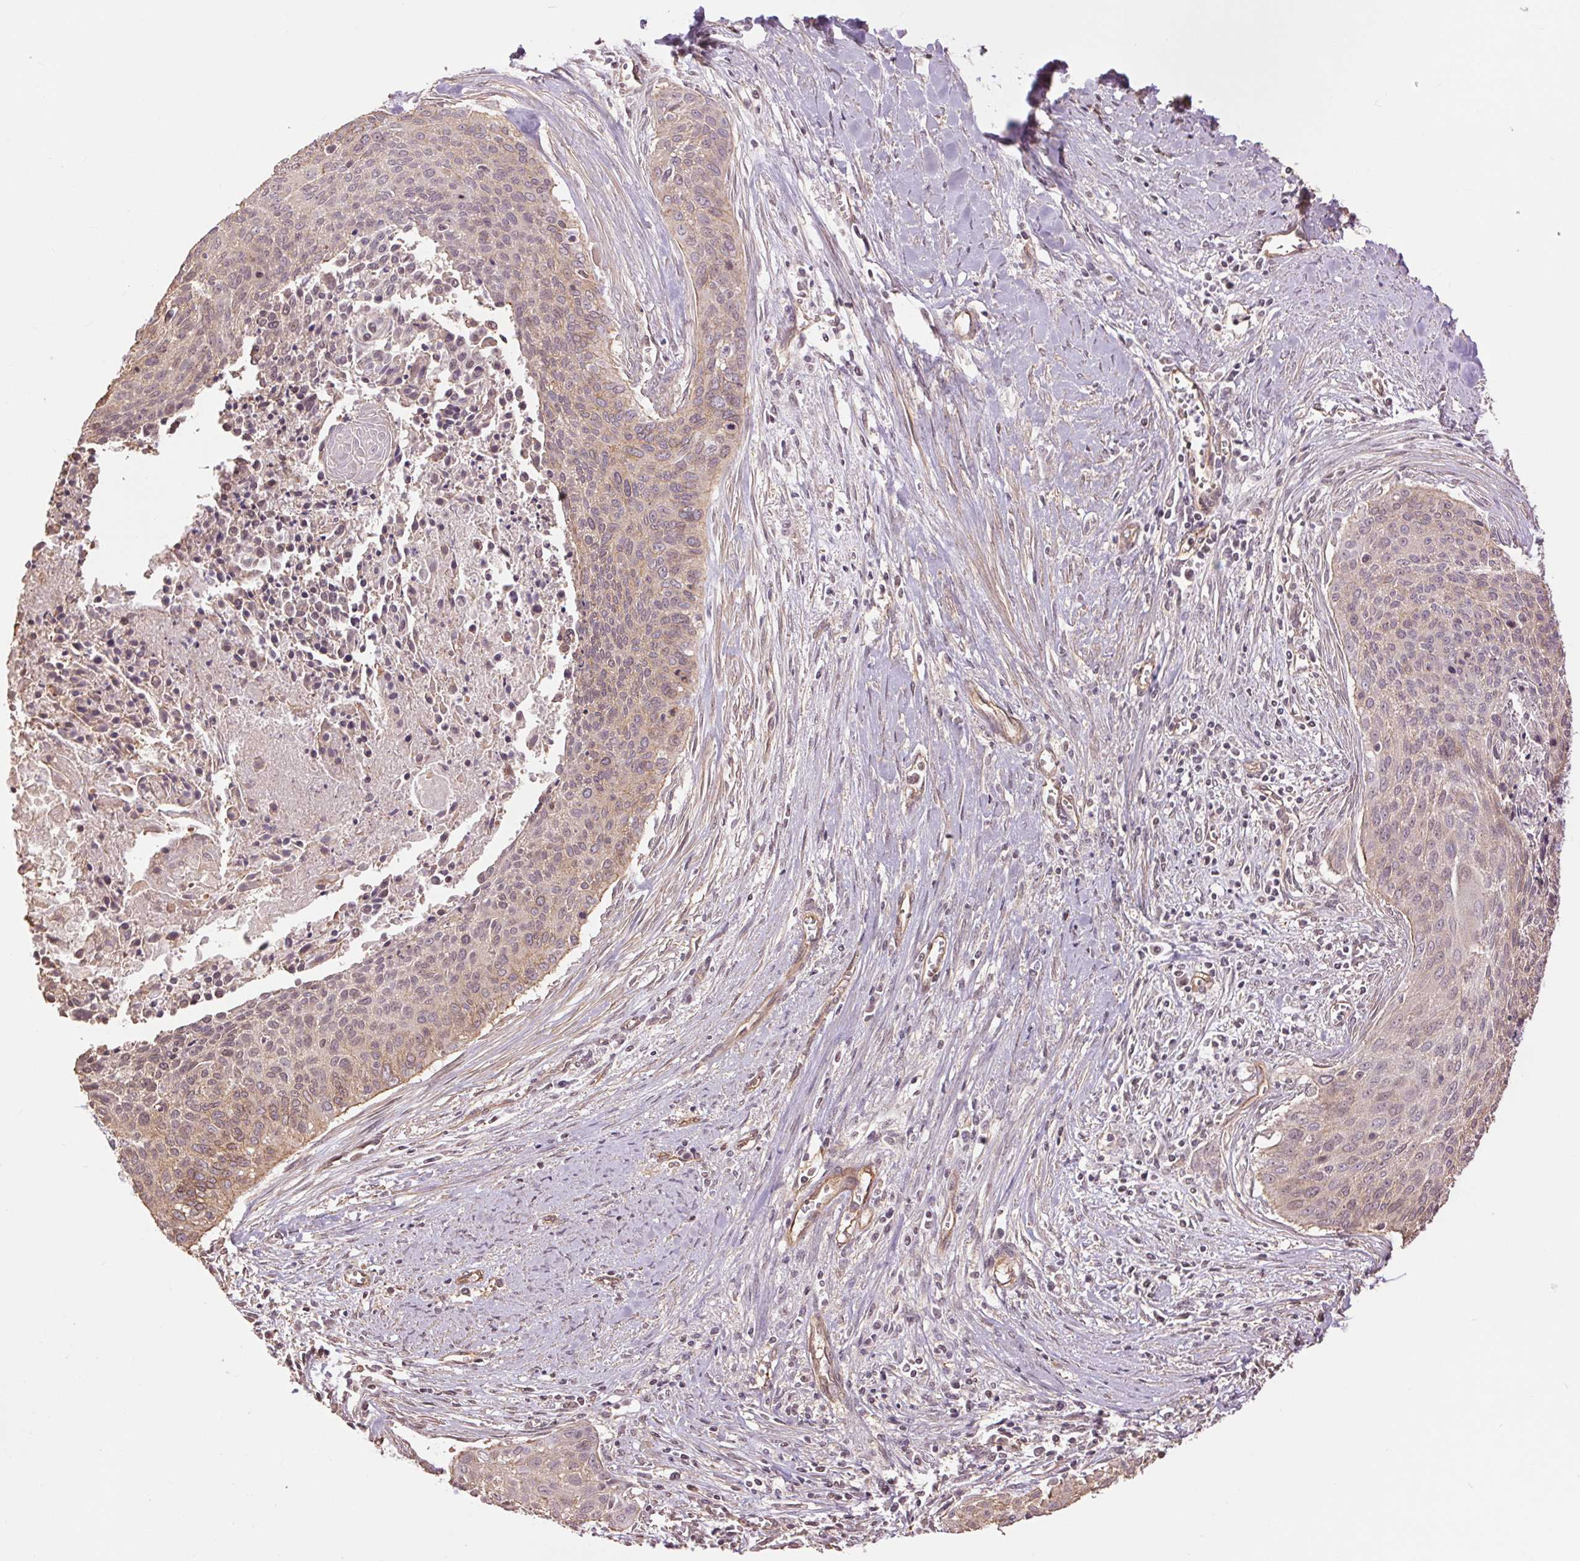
{"staining": {"intensity": "weak", "quantity": "<25%", "location": "cytoplasmic/membranous,nuclear"}, "tissue": "cervical cancer", "cell_type": "Tumor cells", "image_type": "cancer", "snomed": [{"axis": "morphology", "description": "Squamous cell carcinoma, NOS"}, {"axis": "topography", "description": "Cervix"}], "caption": "A histopathology image of cervical cancer (squamous cell carcinoma) stained for a protein shows no brown staining in tumor cells.", "gene": "PALM", "patient": {"sex": "female", "age": 55}}